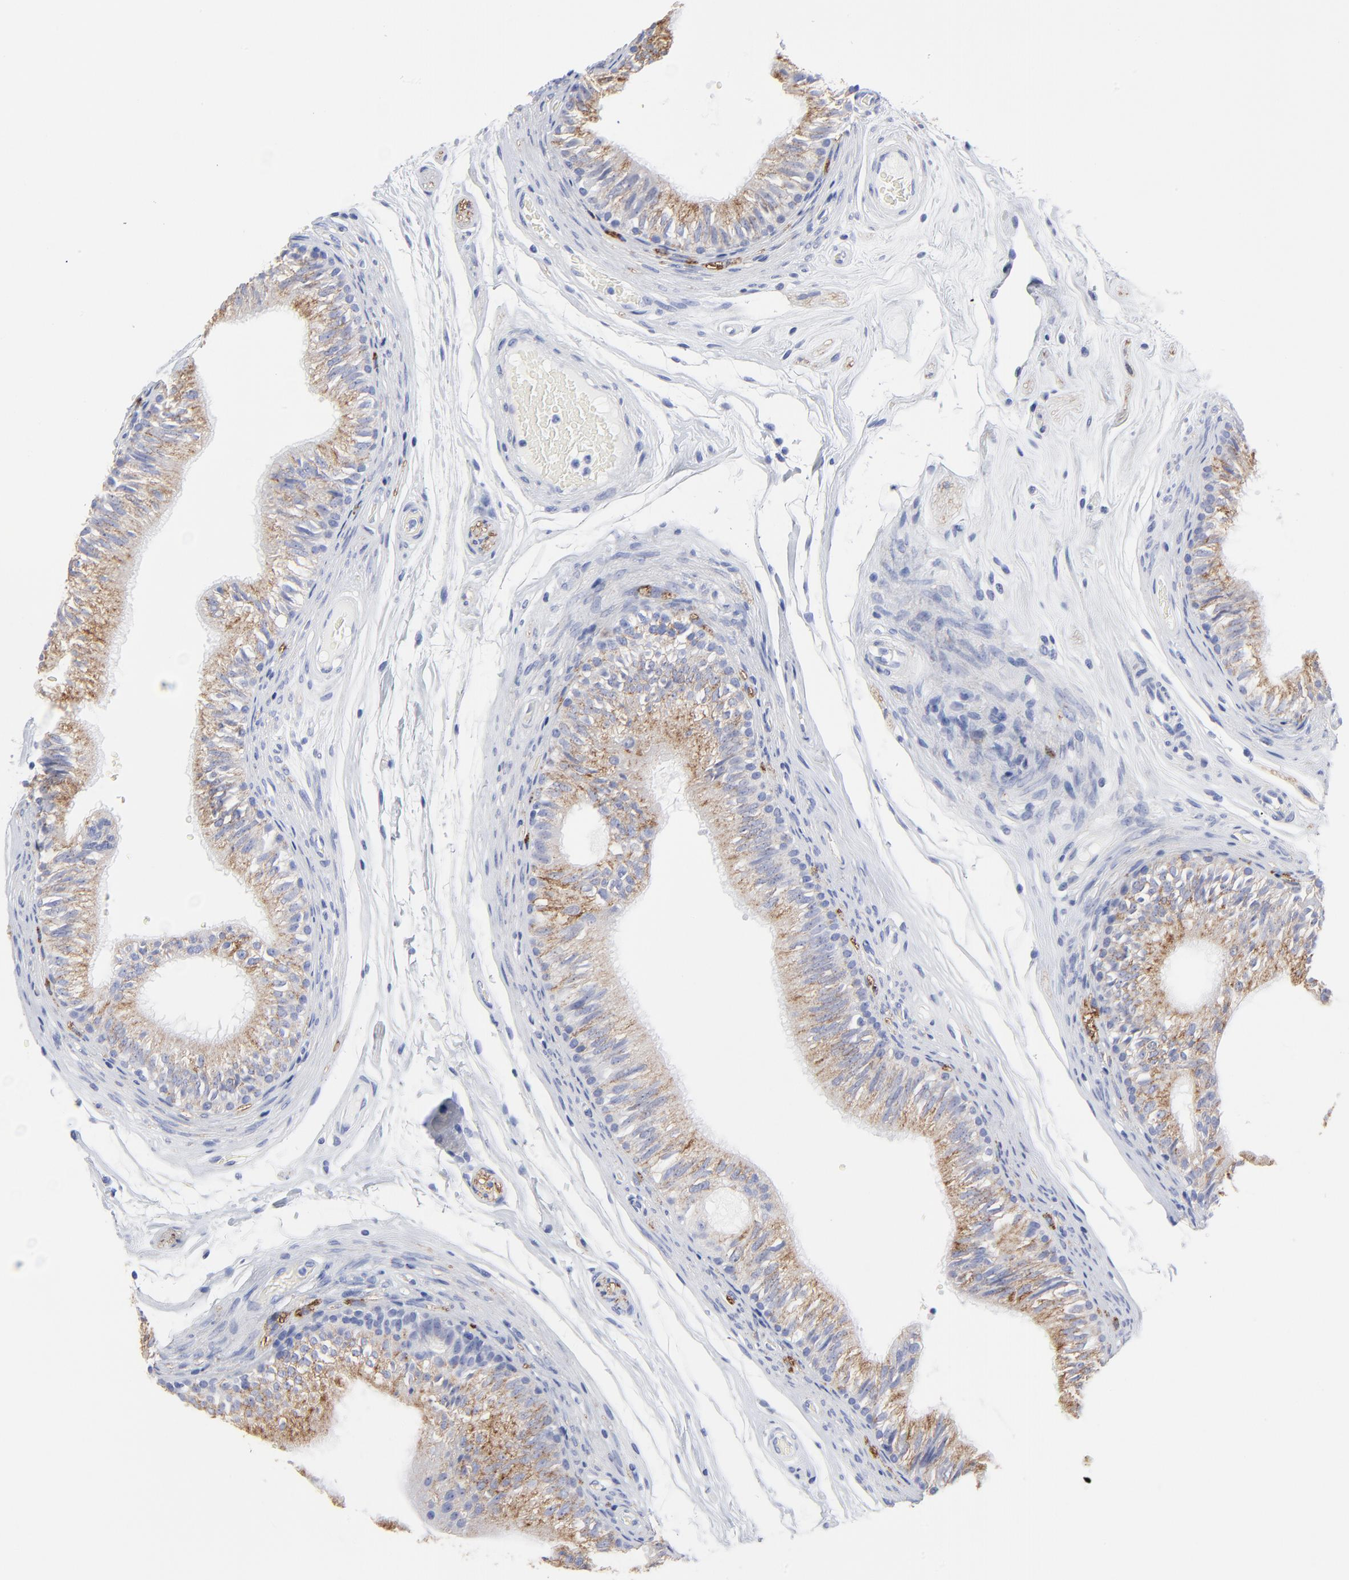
{"staining": {"intensity": "moderate", "quantity": ">75%", "location": "cytoplasmic/membranous"}, "tissue": "epididymis", "cell_type": "Glandular cells", "image_type": "normal", "snomed": [{"axis": "morphology", "description": "Normal tissue, NOS"}, {"axis": "topography", "description": "Testis"}, {"axis": "topography", "description": "Epididymis"}], "caption": "High-magnification brightfield microscopy of benign epididymis stained with DAB (3,3'-diaminobenzidine) (brown) and counterstained with hematoxylin (blue). glandular cells exhibit moderate cytoplasmic/membranous positivity is seen in approximately>75% of cells.", "gene": "CNTN3", "patient": {"sex": "male", "age": 36}}